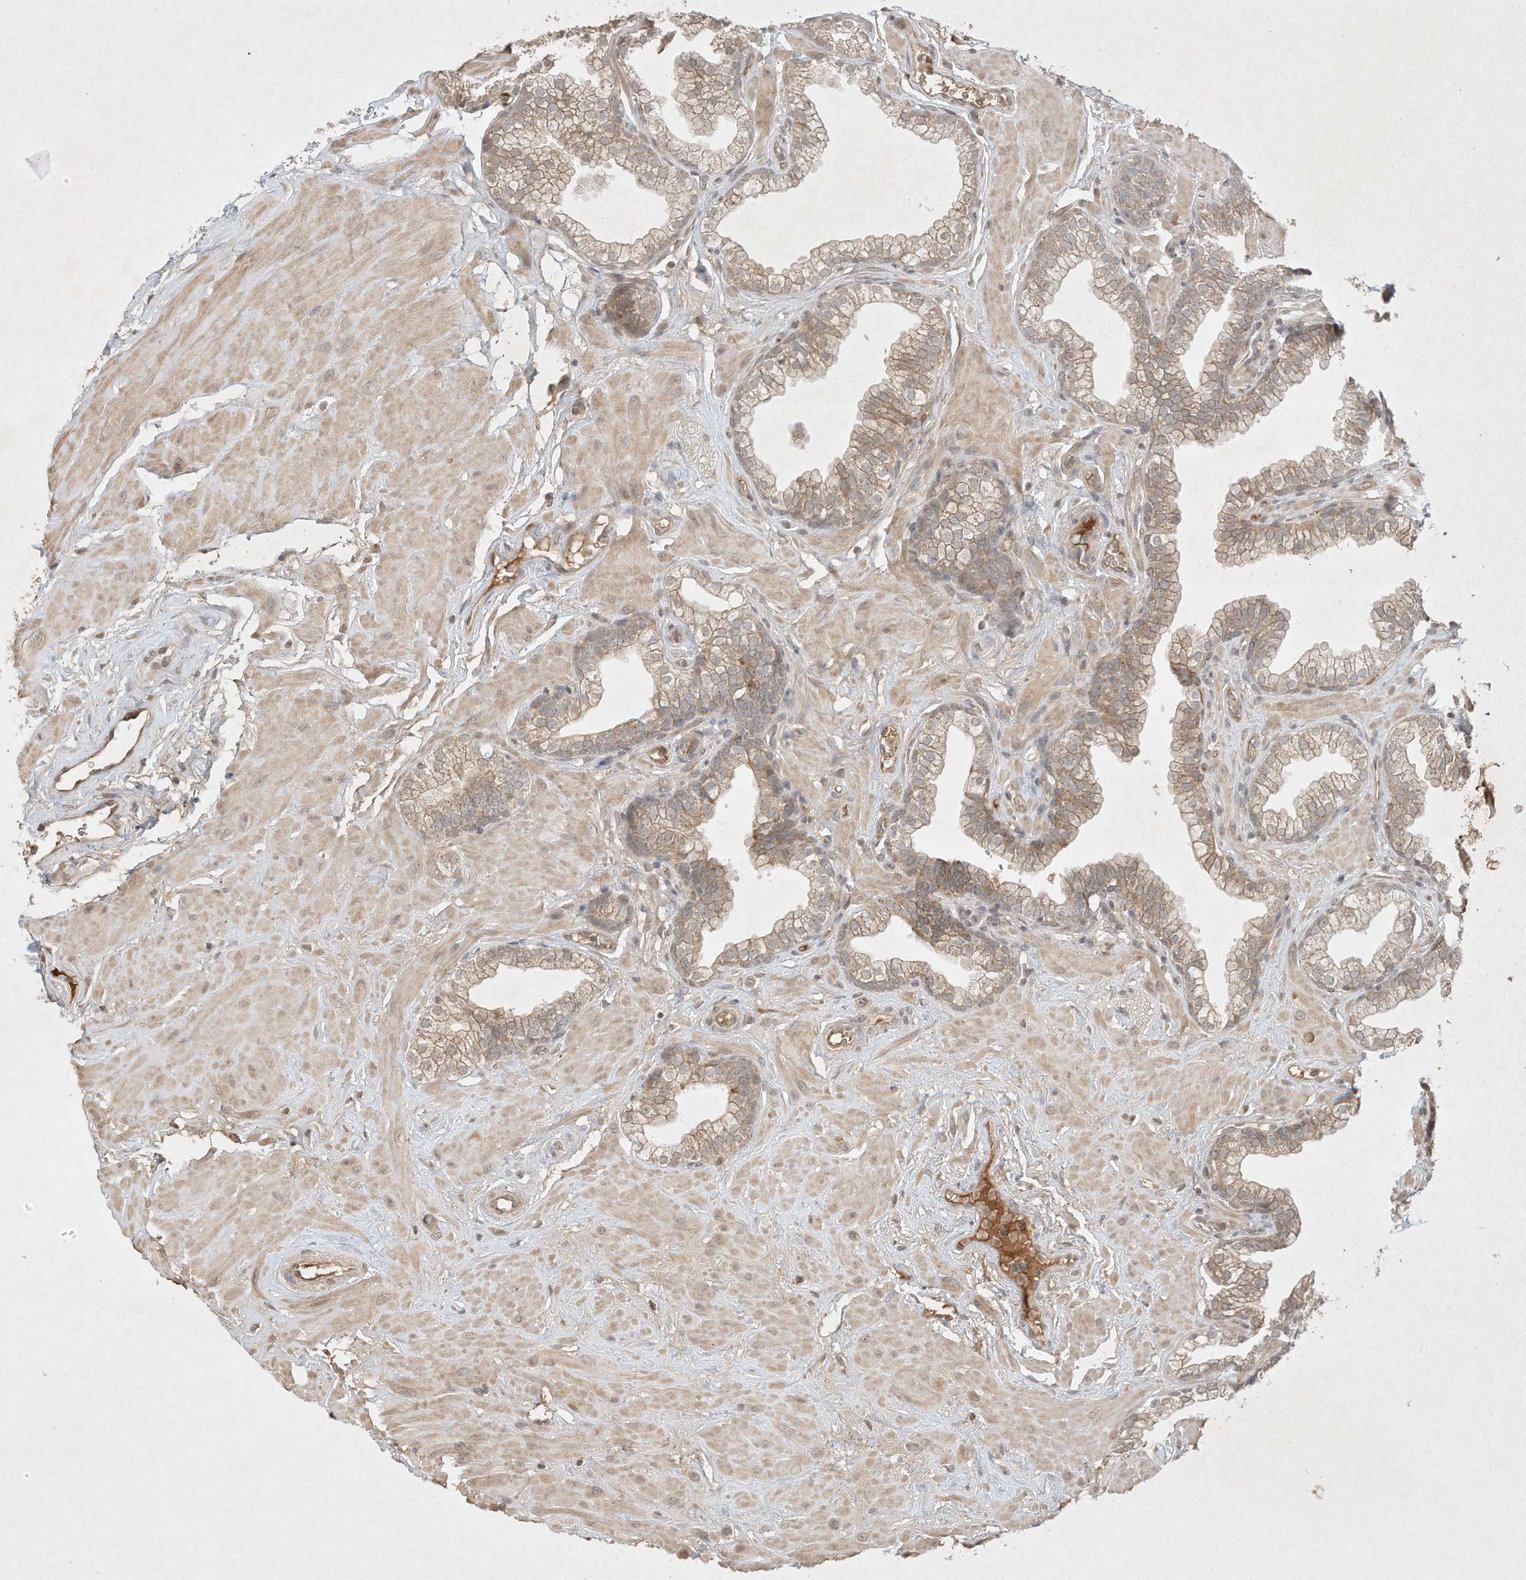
{"staining": {"intensity": "weak", "quantity": ">75%", "location": "cytoplasmic/membranous"}, "tissue": "prostate", "cell_type": "Glandular cells", "image_type": "normal", "snomed": [{"axis": "morphology", "description": "Normal tissue, NOS"}, {"axis": "morphology", "description": "Urothelial carcinoma, Low grade"}, {"axis": "topography", "description": "Urinary bladder"}, {"axis": "topography", "description": "Prostate"}], "caption": "Weak cytoplasmic/membranous expression for a protein is seen in approximately >75% of glandular cells of unremarkable prostate using IHC.", "gene": "BTRC", "patient": {"sex": "male", "age": 60}}